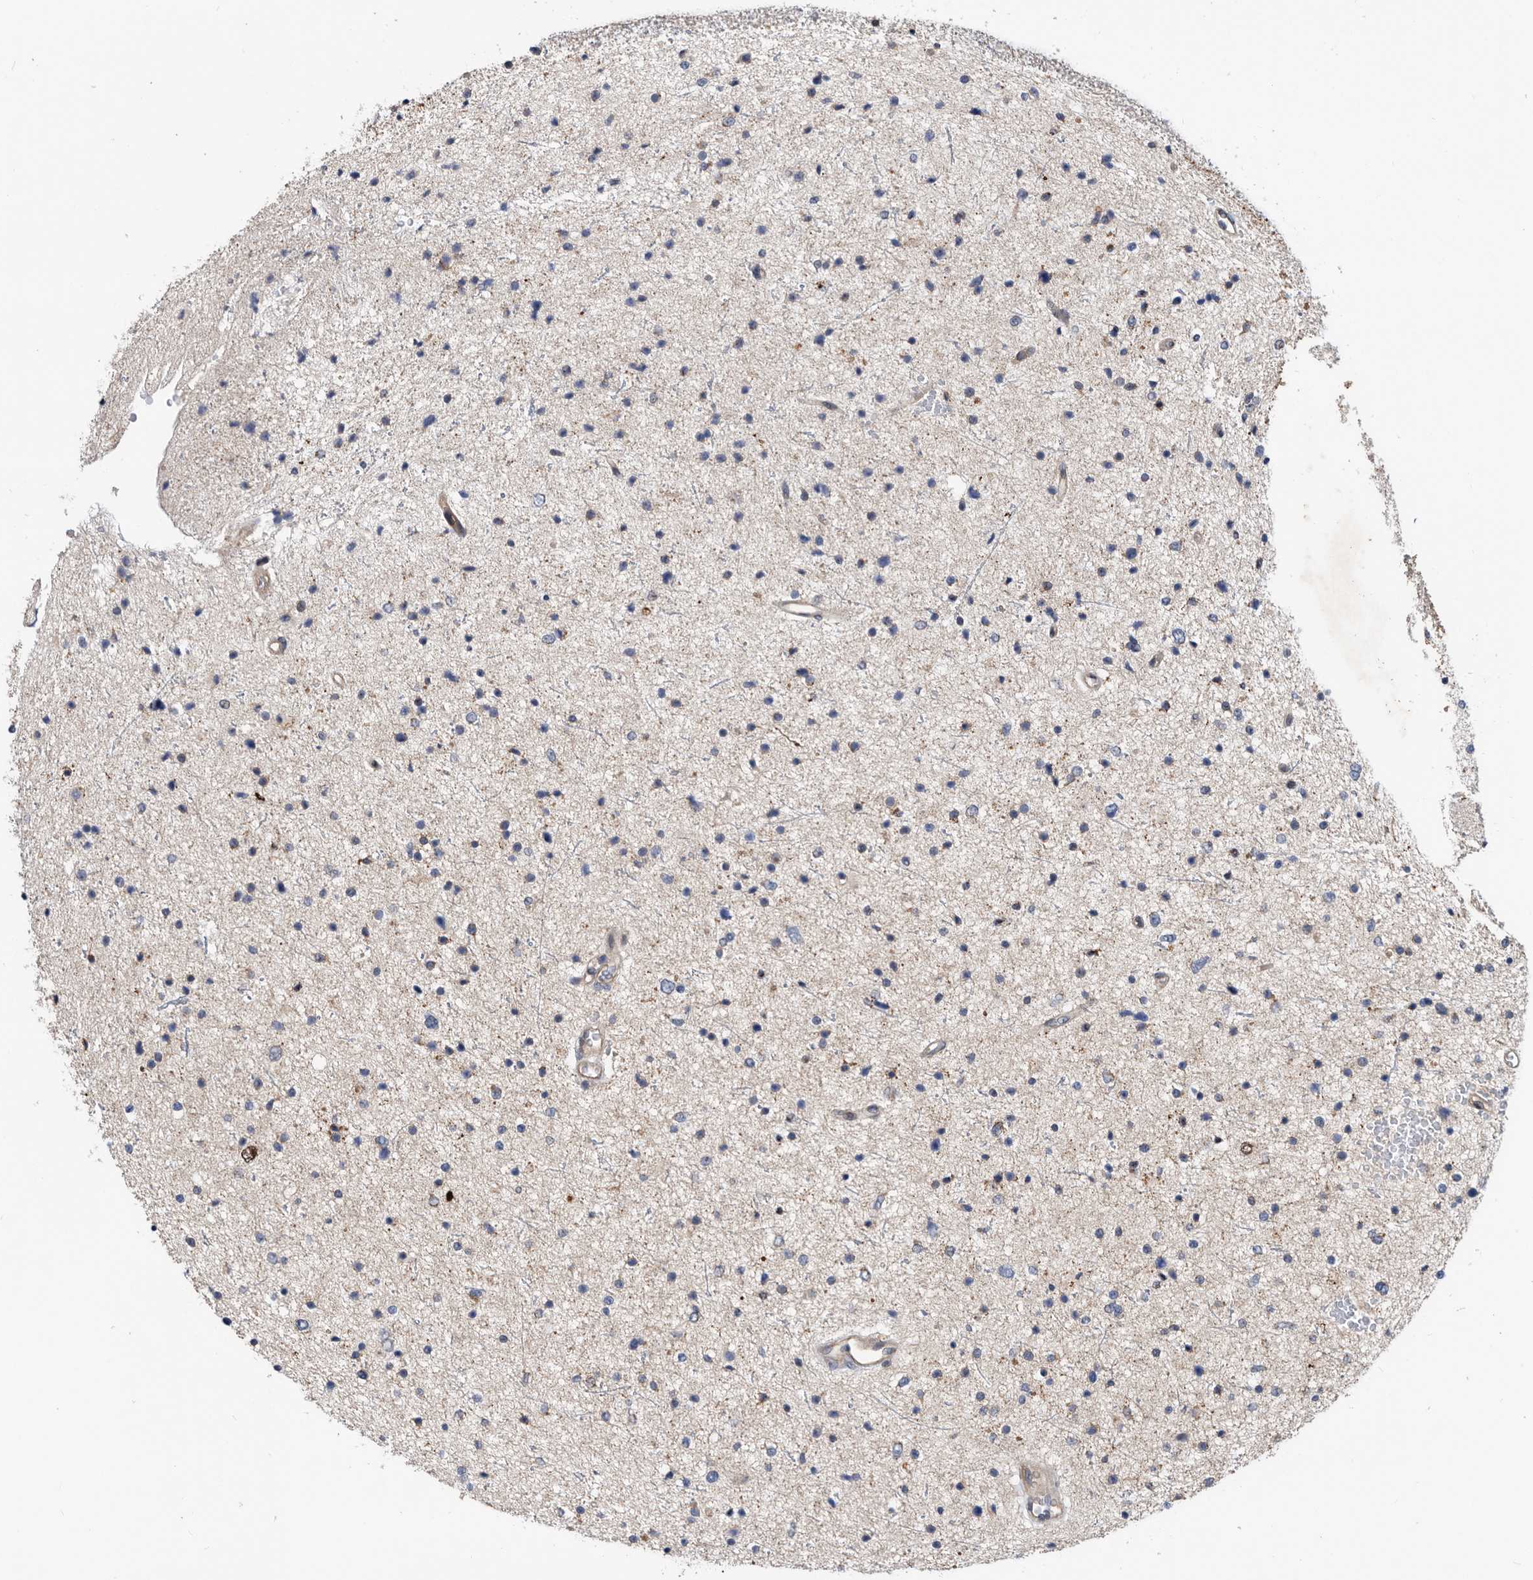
{"staining": {"intensity": "weak", "quantity": "<25%", "location": "cytoplasmic/membranous"}, "tissue": "glioma", "cell_type": "Tumor cells", "image_type": "cancer", "snomed": [{"axis": "morphology", "description": "Glioma, malignant, Low grade"}, {"axis": "topography", "description": "Brain"}], "caption": "The photomicrograph shows no significant staining in tumor cells of glioma.", "gene": "ATAD2", "patient": {"sex": "female", "age": 37}}